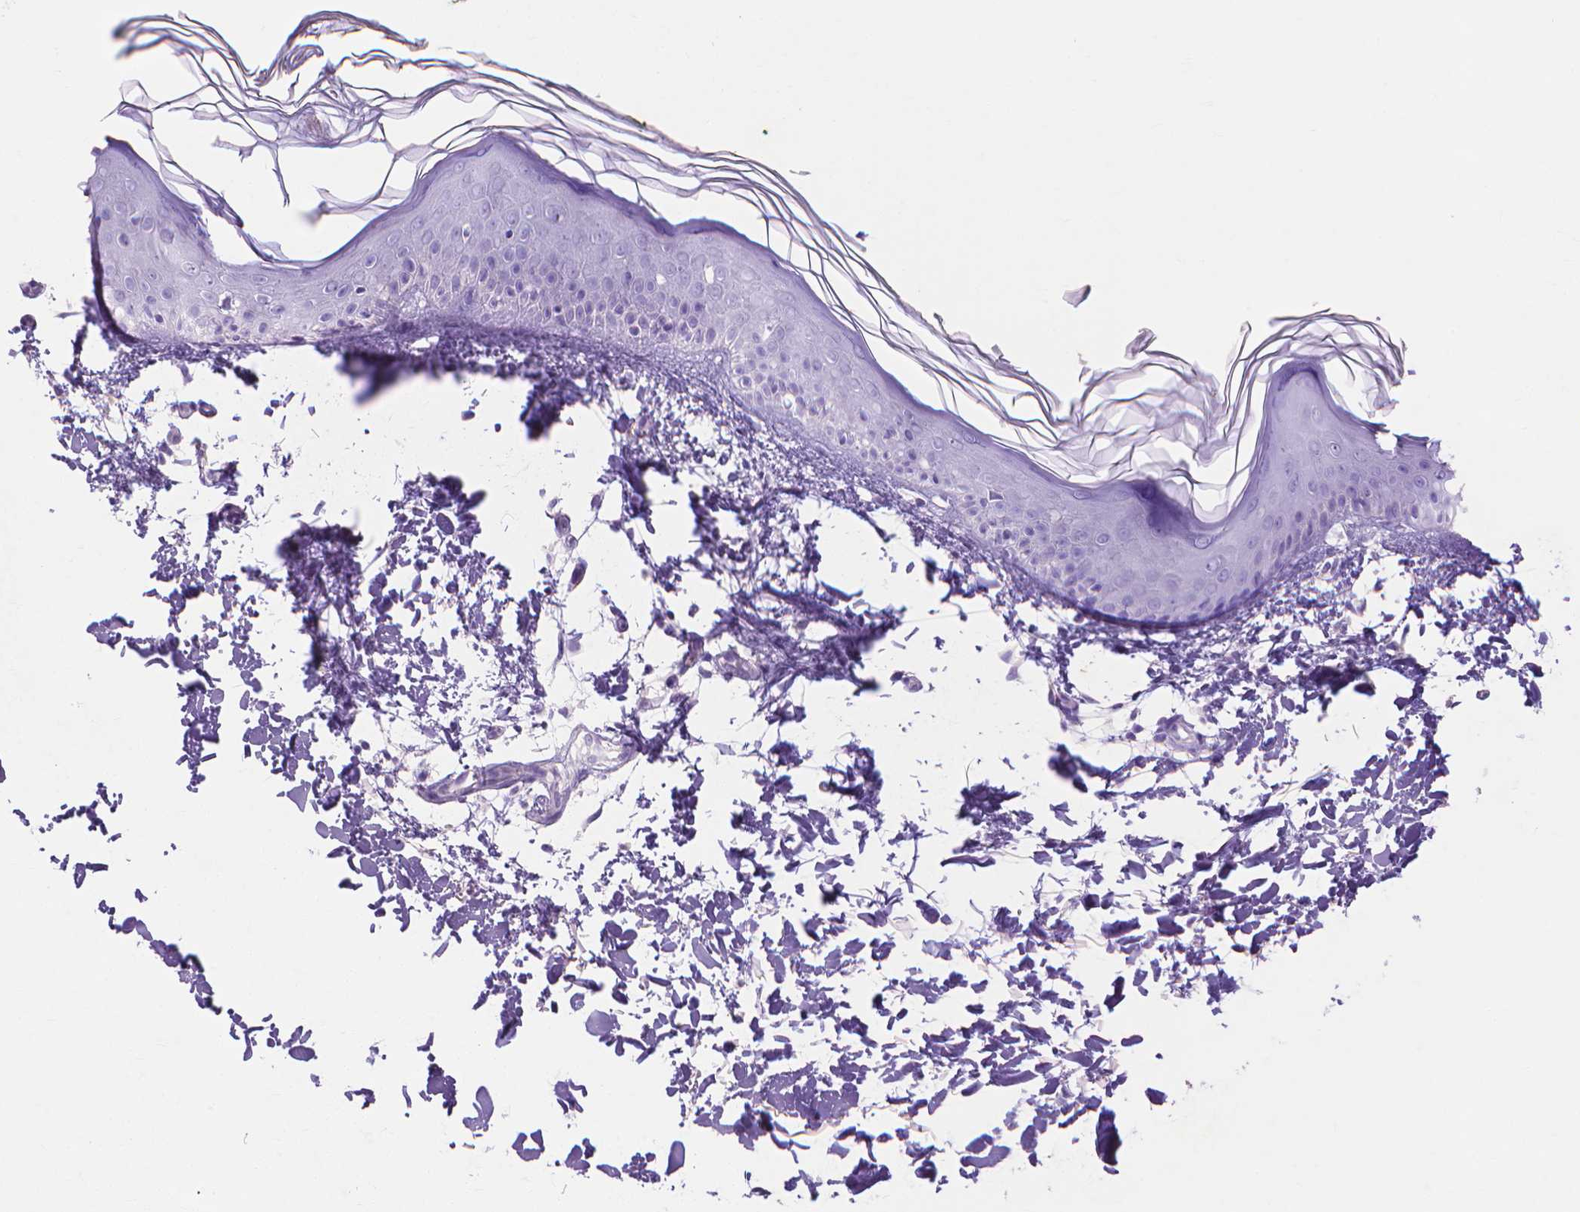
{"staining": {"intensity": "negative", "quantity": "none", "location": "none"}, "tissue": "skin", "cell_type": "Fibroblasts", "image_type": "normal", "snomed": [{"axis": "morphology", "description": "Normal tissue, NOS"}, {"axis": "topography", "description": "Skin"}], "caption": "DAB (3,3'-diaminobenzidine) immunohistochemical staining of benign skin exhibits no significant expression in fibroblasts. (Immunohistochemistry, brightfield microscopy, high magnification).", "gene": "MBLAC1", "patient": {"sex": "female", "age": 62}}